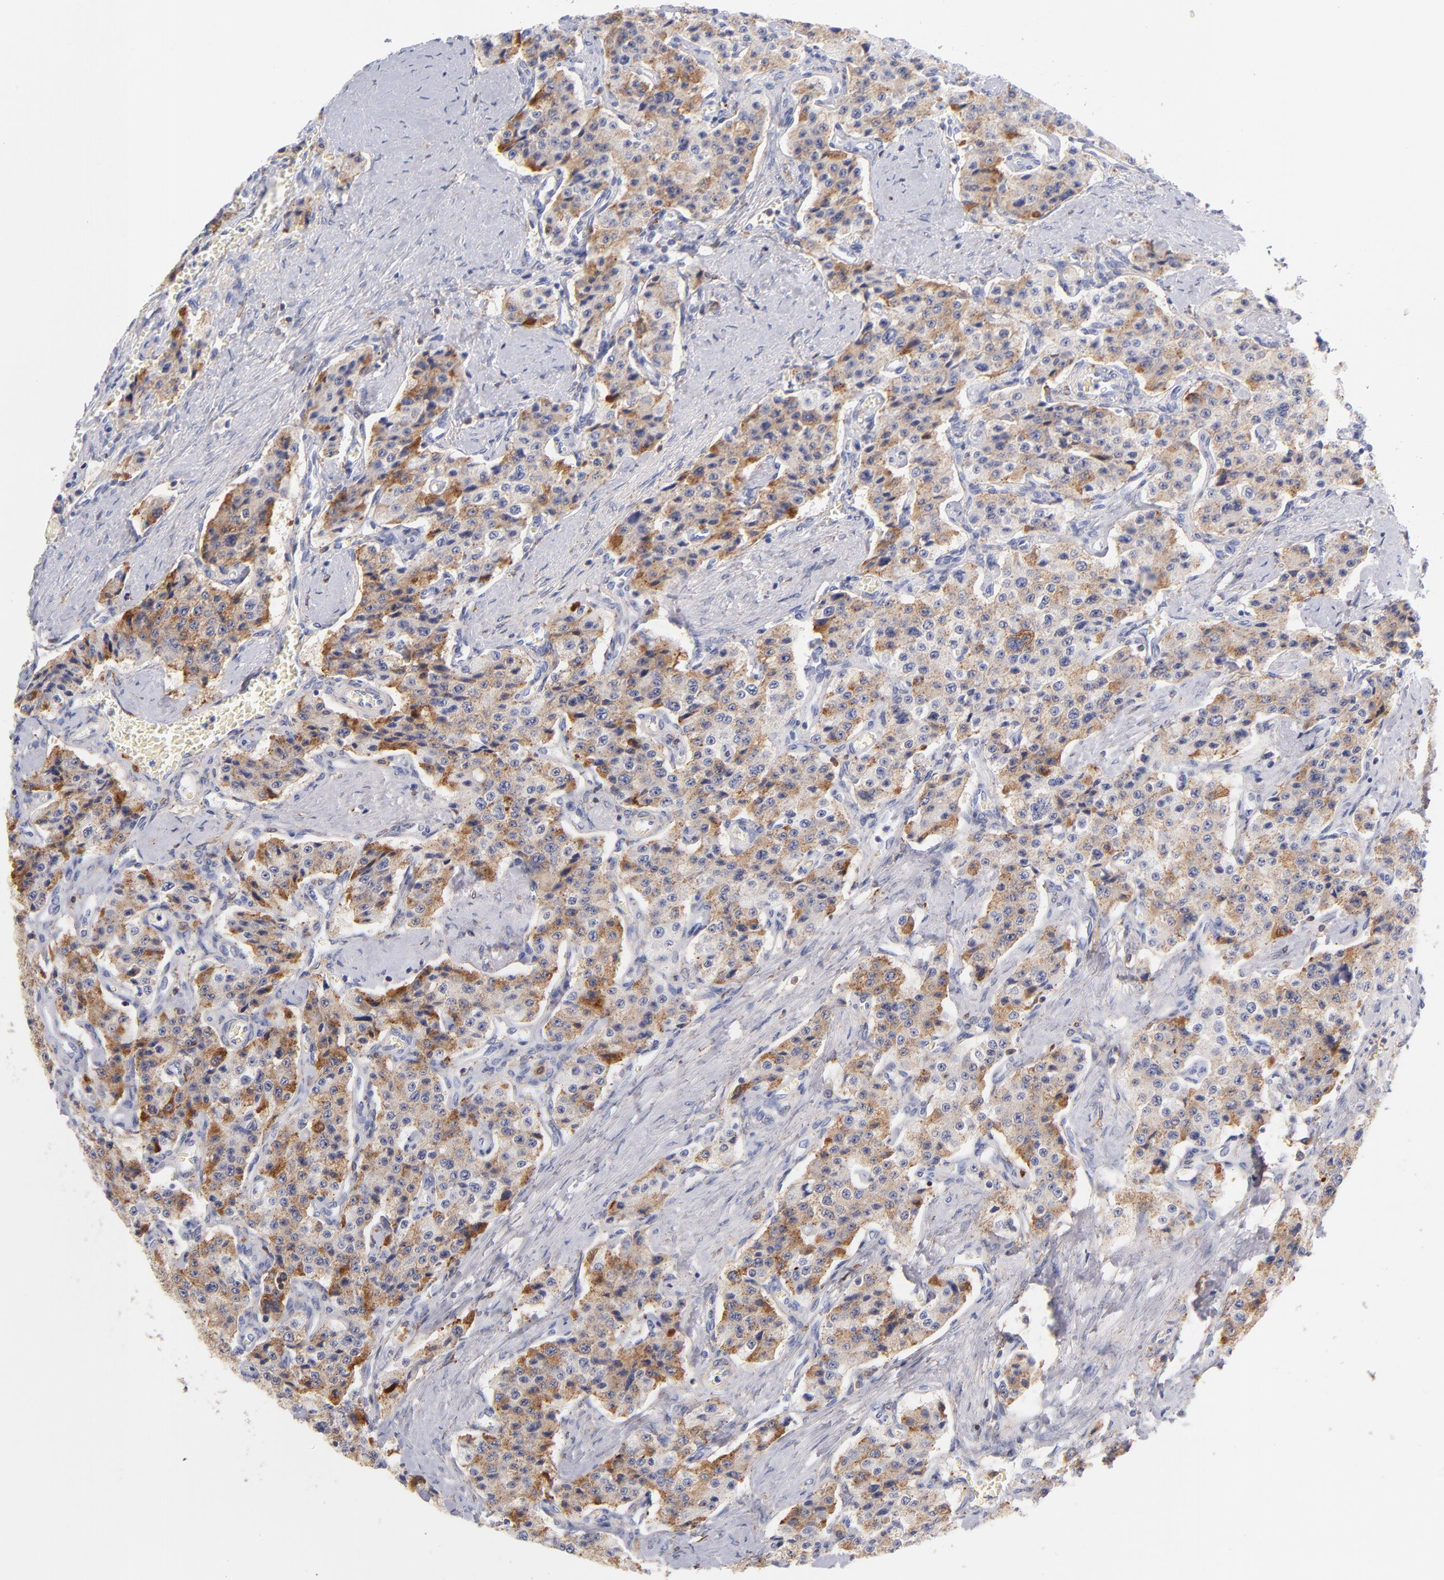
{"staining": {"intensity": "moderate", "quantity": ">75%", "location": "cytoplasmic/membranous"}, "tissue": "carcinoid", "cell_type": "Tumor cells", "image_type": "cancer", "snomed": [{"axis": "morphology", "description": "Carcinoid, malignant, NOS"}, {"axis": "topography", "description": "Small intestine"}], "caption": "Moderate cytoplasmic/membranous staining is seen in approximately >75% of tumor cells in carcinoid.", "gene": "PRKCA", "patient": {"sex": "male", "age": 52}}